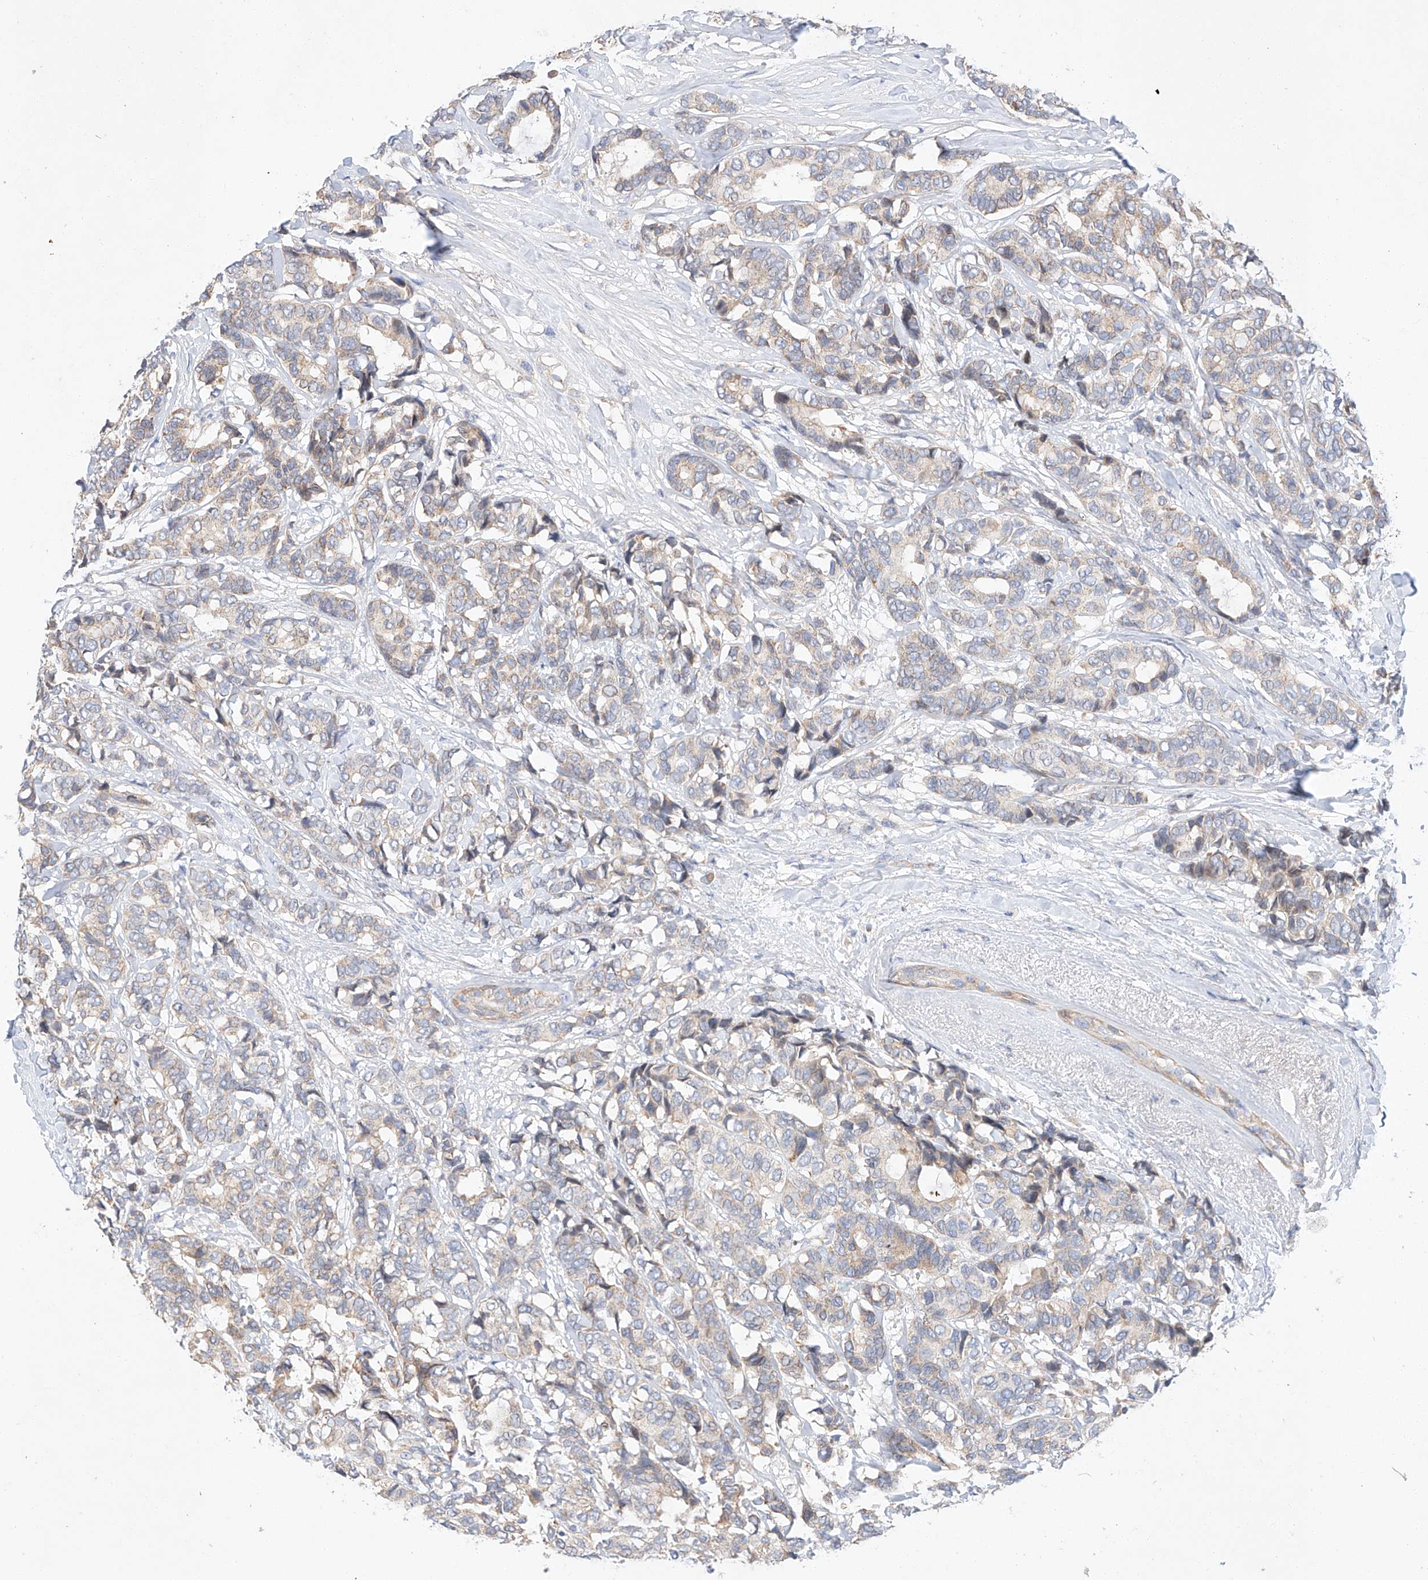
{"staining": {"intensity": "weak", "quantity": ">75%", "location": "cytoplasmic/membranous"}, "tissue": "breast cancer", "cell_type": "Tumor cells", "image_type": "cancer", "snomed": [{"axis": "morphology", "description": "Duct carcinoma"}, {"axis": "topography", "description": "Breast"}], "caption": "Tumor cells display low levels of weak cytoplasmic/membranous positivity in approximately >75% of cells in human breast cancer (infiltrating ductal carcinoma). (Stains: DAB (3,3'-diaminobenzidine) in brown, nuclei in blue, Microscopy: brightfield microscopy at high magnification).", "gene": "C6orf118", "patient": {"sex": "female", "age": 87}}